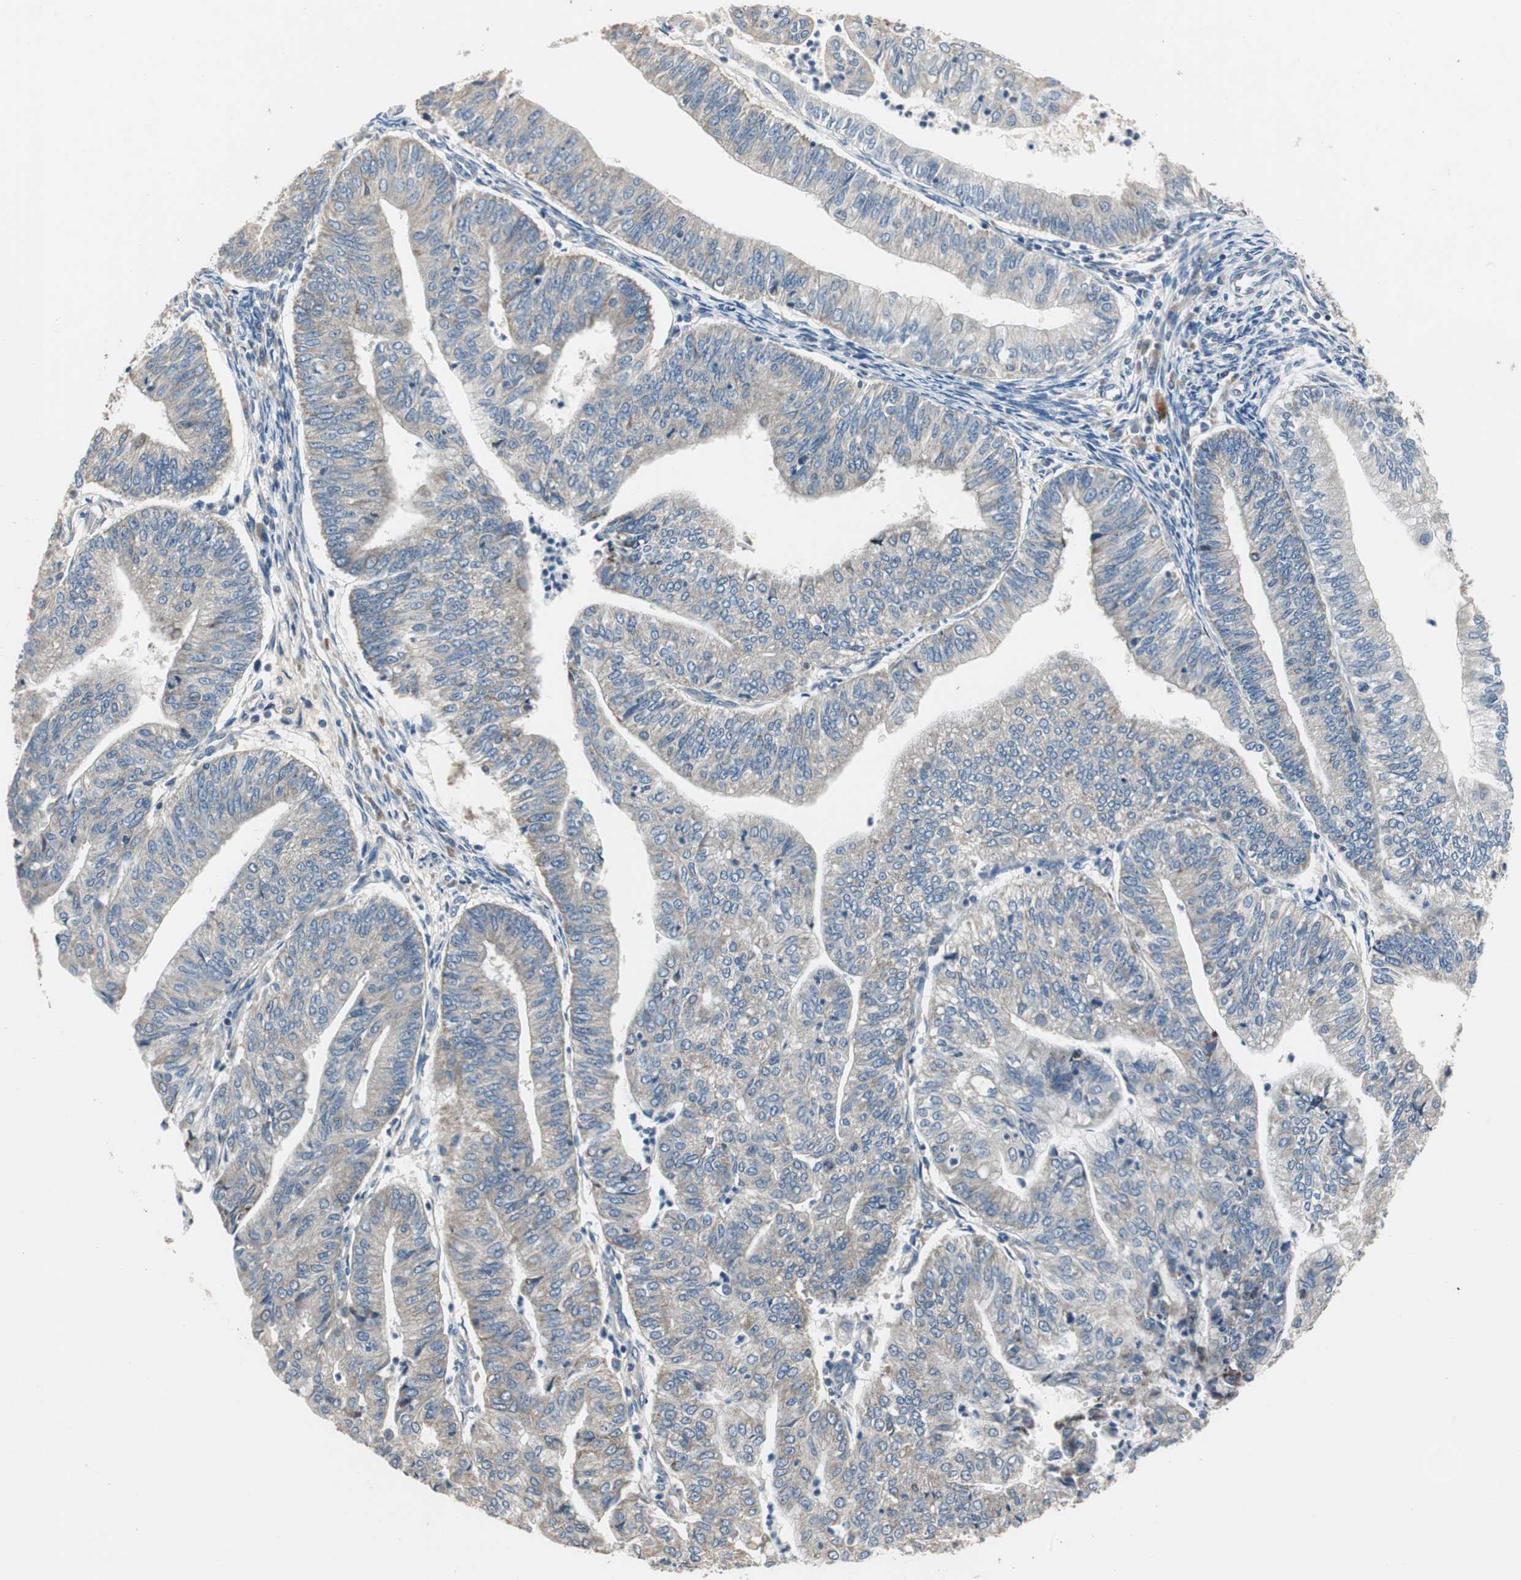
{"staining": {"intensity": "weak", "quantity": ">75%", "location": "cytoplasmic/membranous"}, "tissue": "endometrial cancer", "cell_type": "Tumor cells", "image_type": "cancer", "snomed": [{"axis": "morphology", "description": "Adenocarcinoma, NOS"}, {"axis": "topography", "description": "Endometrium"}], "caption": "Human endometrial adenocarcinoma stained for a protein (brown) demonstrates weak cytoplasmic/membranous positive expression in approximately >75% of tumor cells.", "gene": "MYT1", "patient": {"sex": "female", "age": 59}}